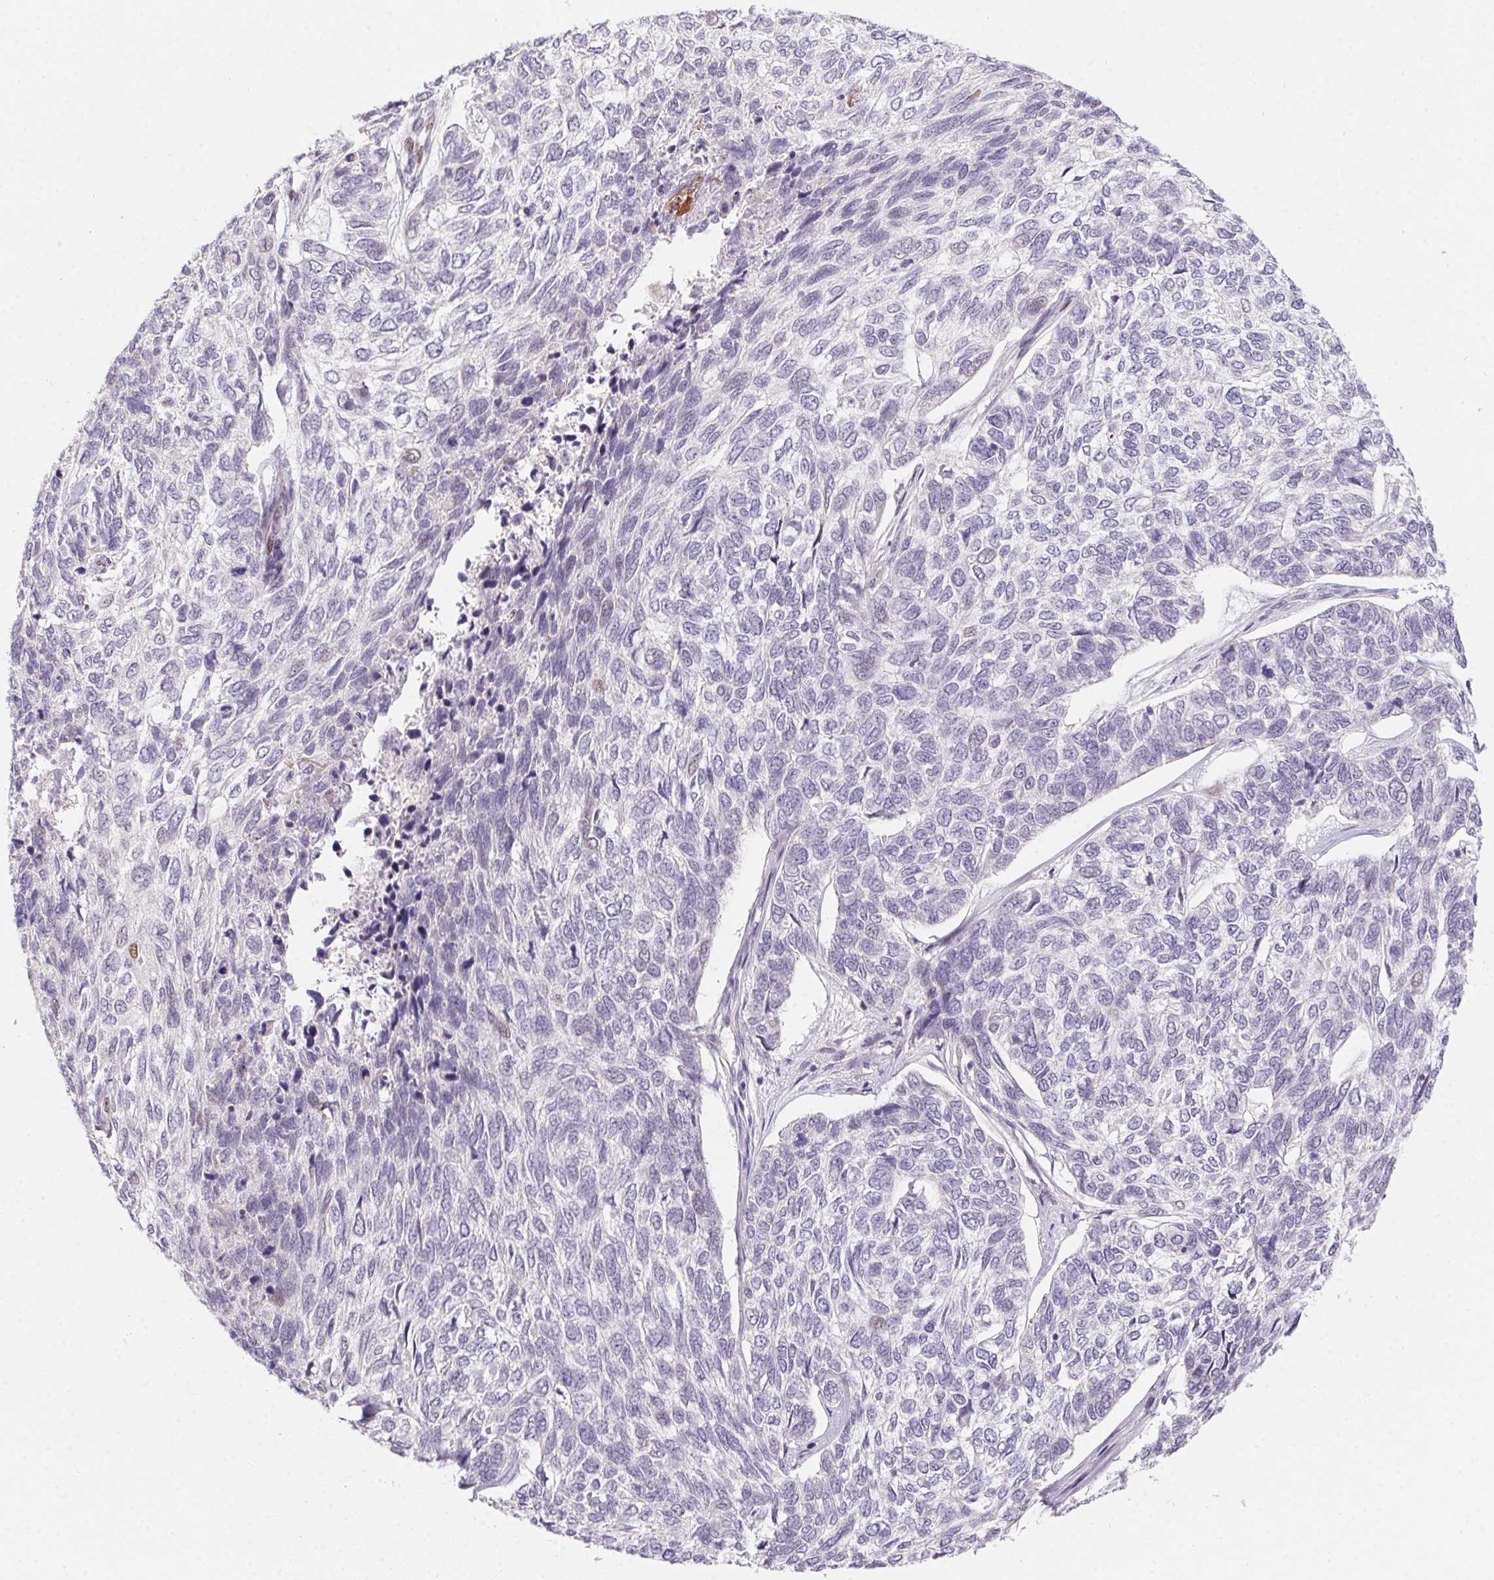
{"staining": {"intensity": "negative", "quantity": "none", "location": "none"}, "tissue": "skin cancer", "cell_type": "Tumor cells", "image_type": "cancer", "snomed": [{"axis": "morphology", "description": "Basal cell carcinoma"}, {"axis": "topography", "description": "Skin"}], "caption": "Immunohistochemistry of skin basal cell carcinoma reveals no expression in tumor cells.", "gene": "SP9", "patient": {"sex": "female", "age": 65}}